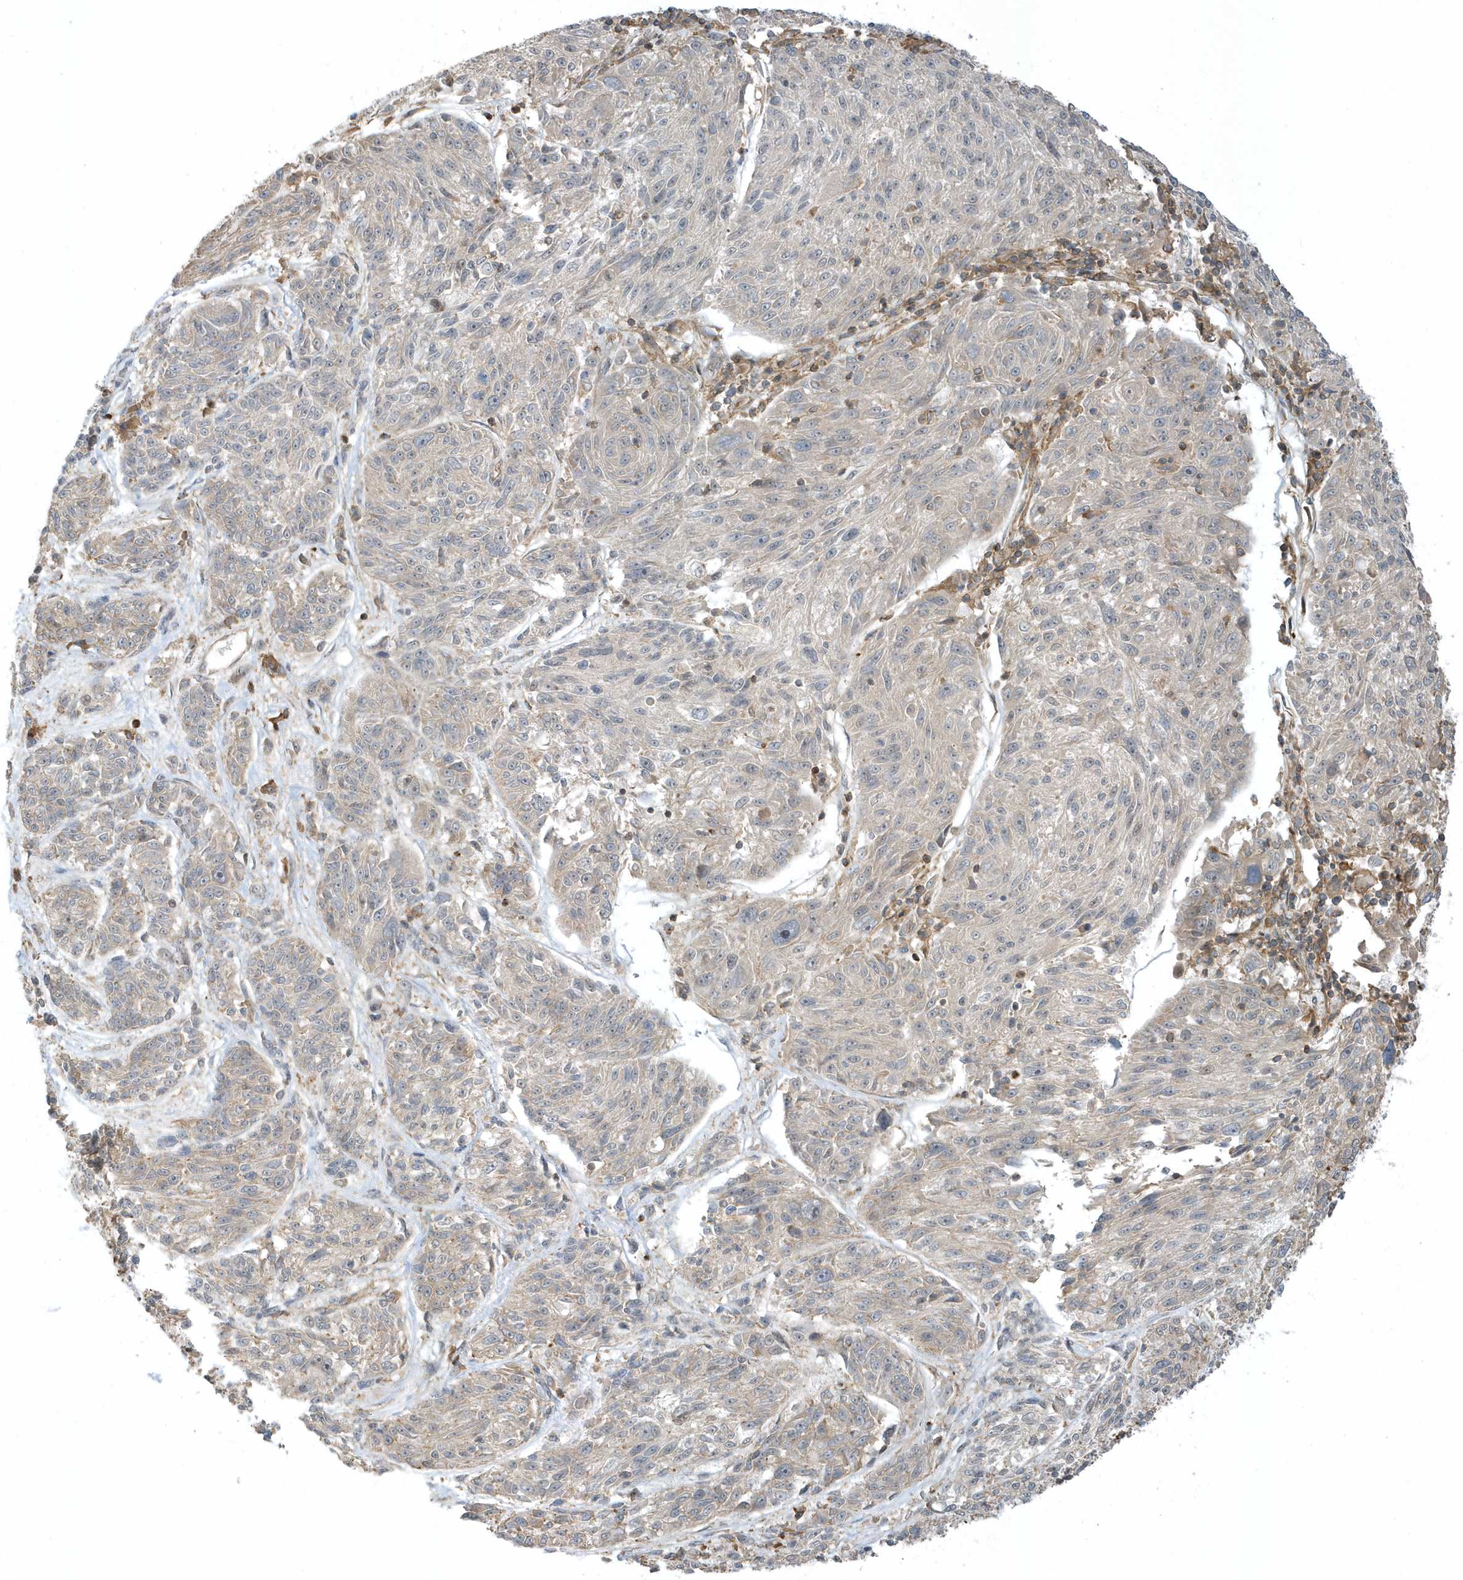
{"staining": {"intensity": "weak", "quantity": "25%-75%", "location": "cytoplasmic/membranous"}, "tissue": "melanoma", "cell_type": "Tumor cells", "image_type": "cancer", "snomed": [{"axis": "morphology", "description": "Malignant melanoma, NOS"}, {"axis": "topography", "description": "Skin"}], "caption": "Brown immunohistochemical staining in melanoma shows weak cytoplasmic/membranous staining in about 25%-75% of tumor cells.", "gene": "ZBTB8A", "patient": {"sex": "male", "age": 53}}